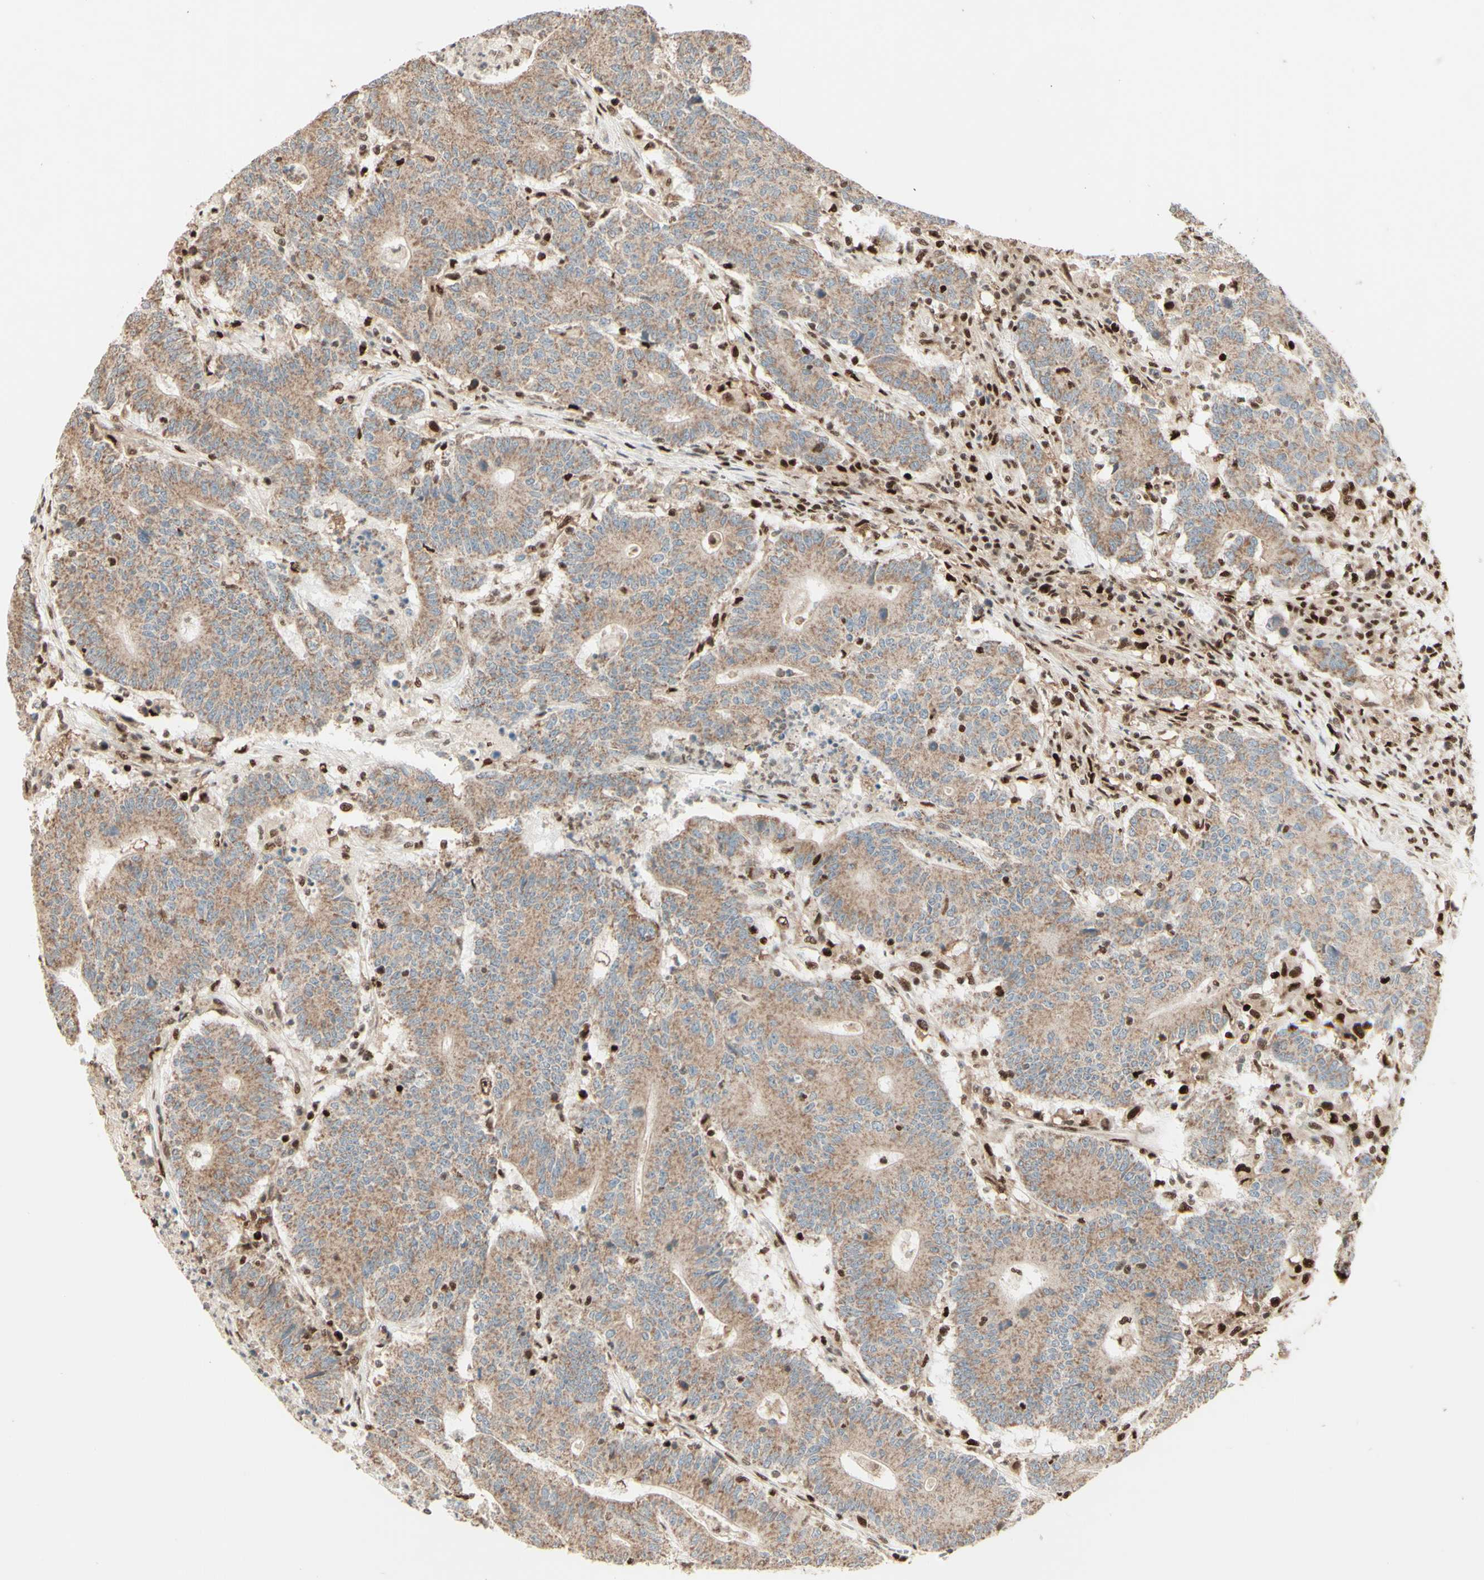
{"staining": {"intensity": "weak", "quantity": ">75%", "location": "cytoplasmic/membranous"}, "tissue": "colorectal cancer", "cell_type": "Tumor cells", "image_type": "cancer", "snomed": [{"axis": "morphology", "description": "Normal tissue, NOS"}, {"axis": "morphology", "description": "Adenocarcinoma, NOS"}, {"axis": "topography", "description": "Colon"}], "caption": "Human colorectal cancer (adenocarcinoma) stained for a protein (brown) displays weak cytoplasmic/membranous positive staining in about >75% of tumor cells.", "gene": "NR3C1", "patient": {"sex": "female", "age": 75}}